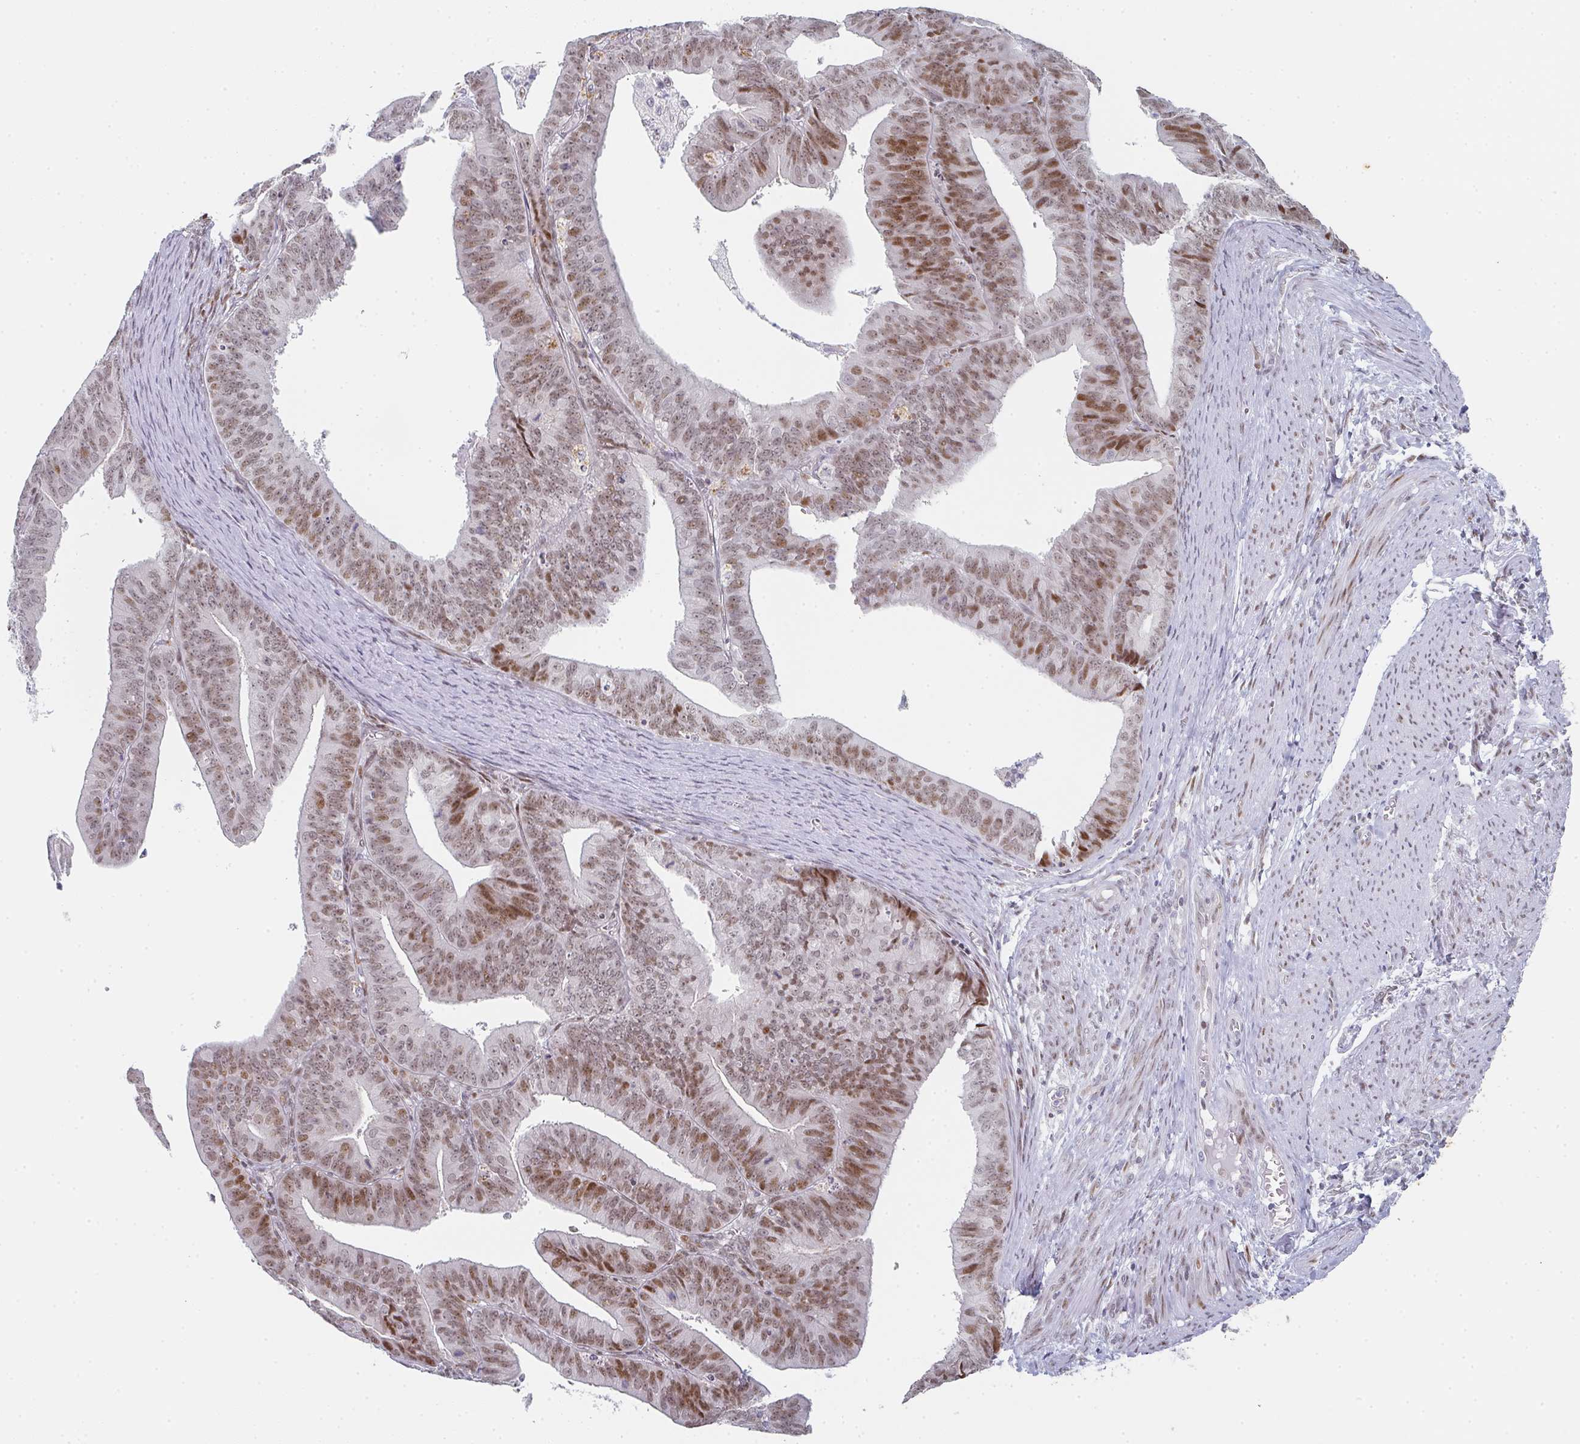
{"staining": {"intensity": "moderate", "quantity": "25%-75%", "location": "nuclear"}, "tissue": "endometrial cancer", "cell_type": "Tumor cells", "image_type": "cancer", "snomed": [{"axis": "morphology", "description": "Adenocarcinoma, NOS"}, {"axis": "topography", "description": "Endometrium"}], "caption": "A medium amount of moderate nuclear positivity is seen in about 25%-75% of tumor cells in endometrial cancer (adenocarcinoma) tissue.", "gene": "POU2AF2", "patient": {"sex": "female", "age": 73}}